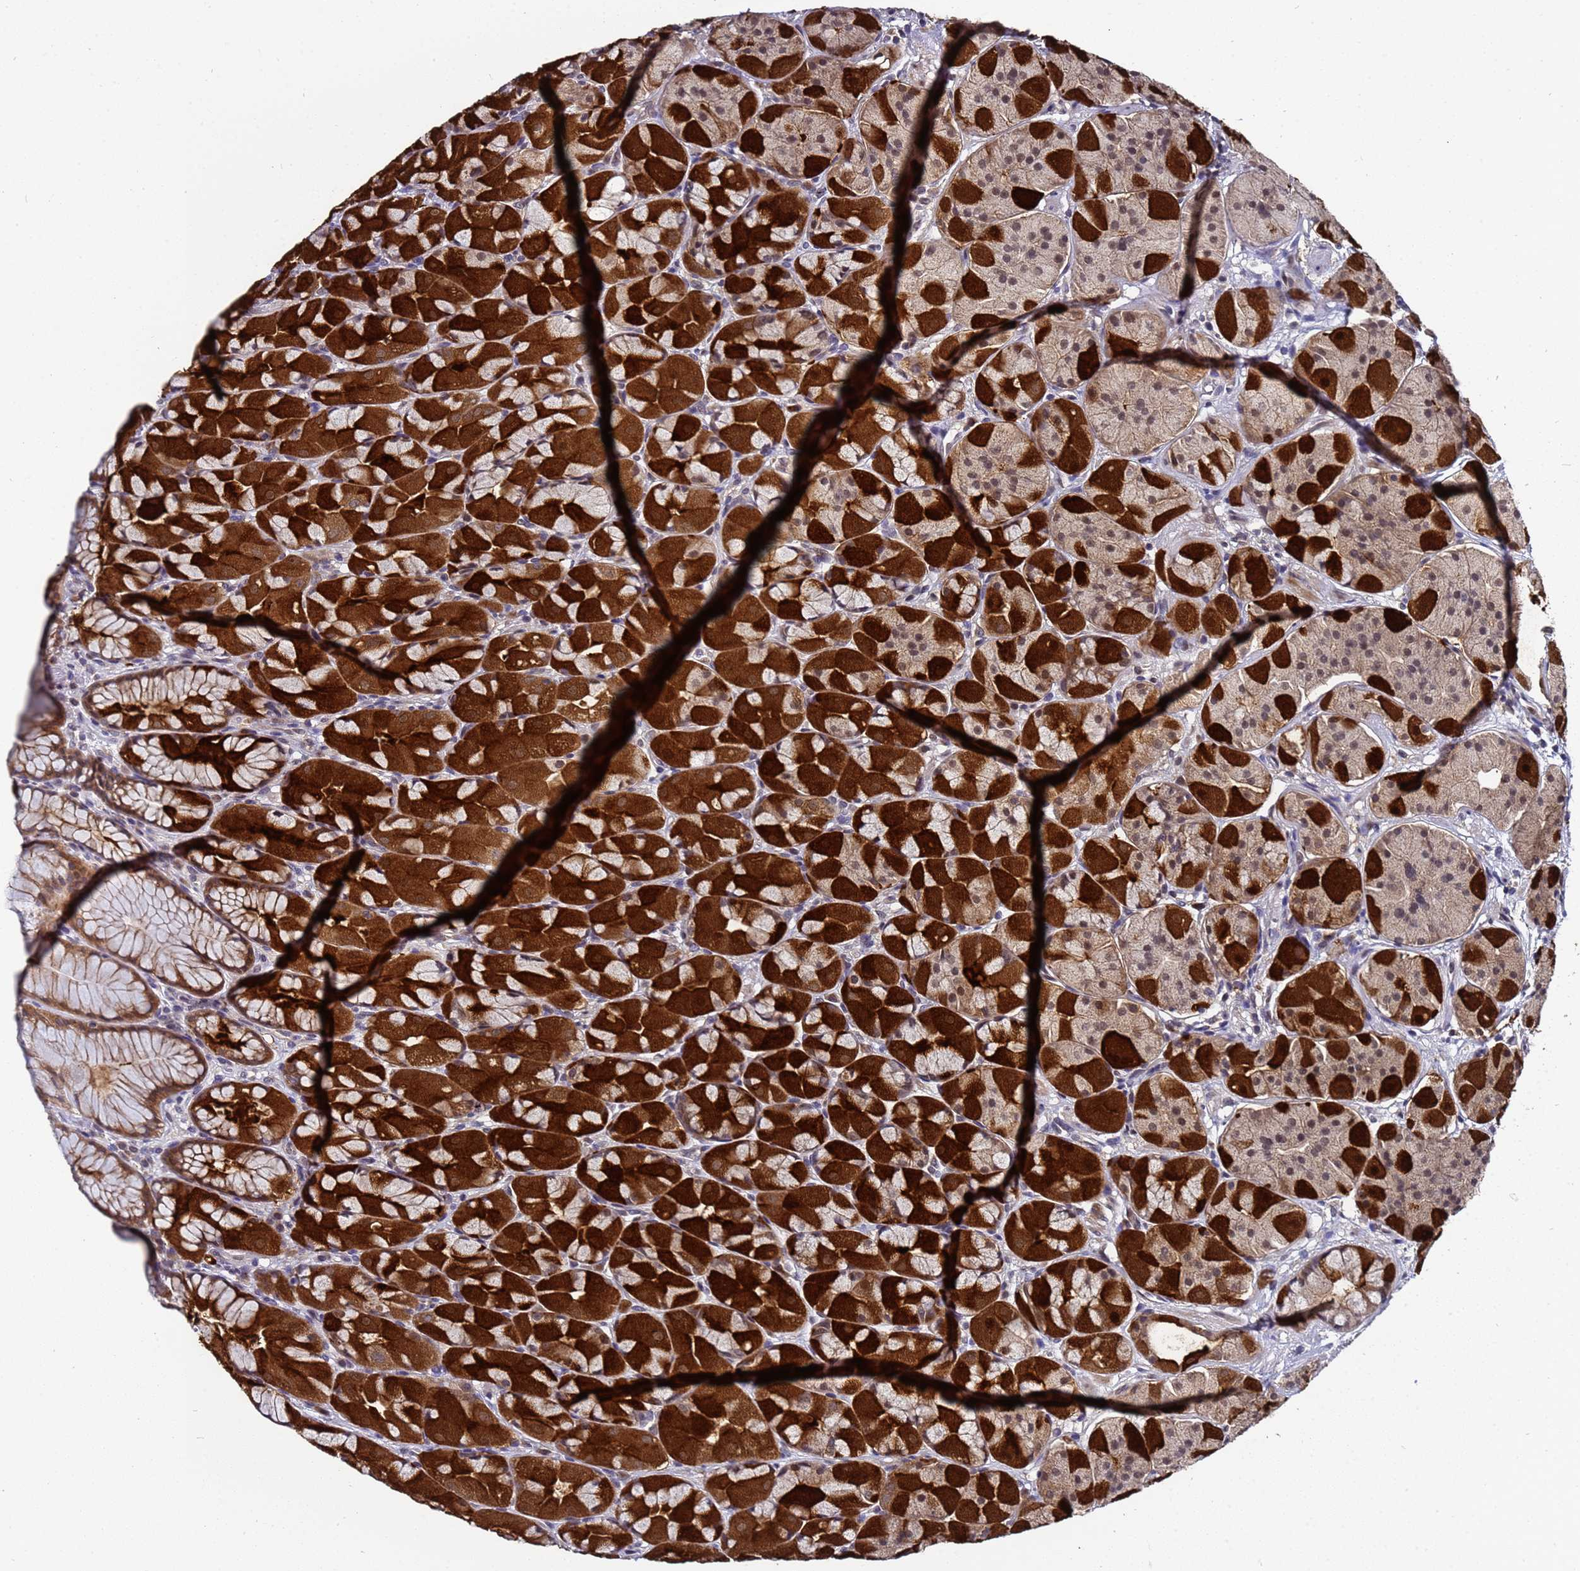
{"staining": {"intensity": "strong", "quantity": ">75%", "location": "cytoplasmic/membranous"}, "tissue": "stomach", "cell_type": "Glandular cells", "image_type": "normal", "snomed": [{"axis": "morphology", "description": "Normal tissue, NOS"}, {"axis": "topography", "description": "Stomach"}], "caption": "IHC histopathology image of unremarkable stomach: stomach stained using immunohistochemistry (IHC) exhibits high levels of strong protein expression localized specifically in the cytoplasmic/membranous of glandular cells, appearing as a cytoplasmic/membranous brown color.", "gene": "ANAPC13", "patient": {"sex": "male", "age": 57}}